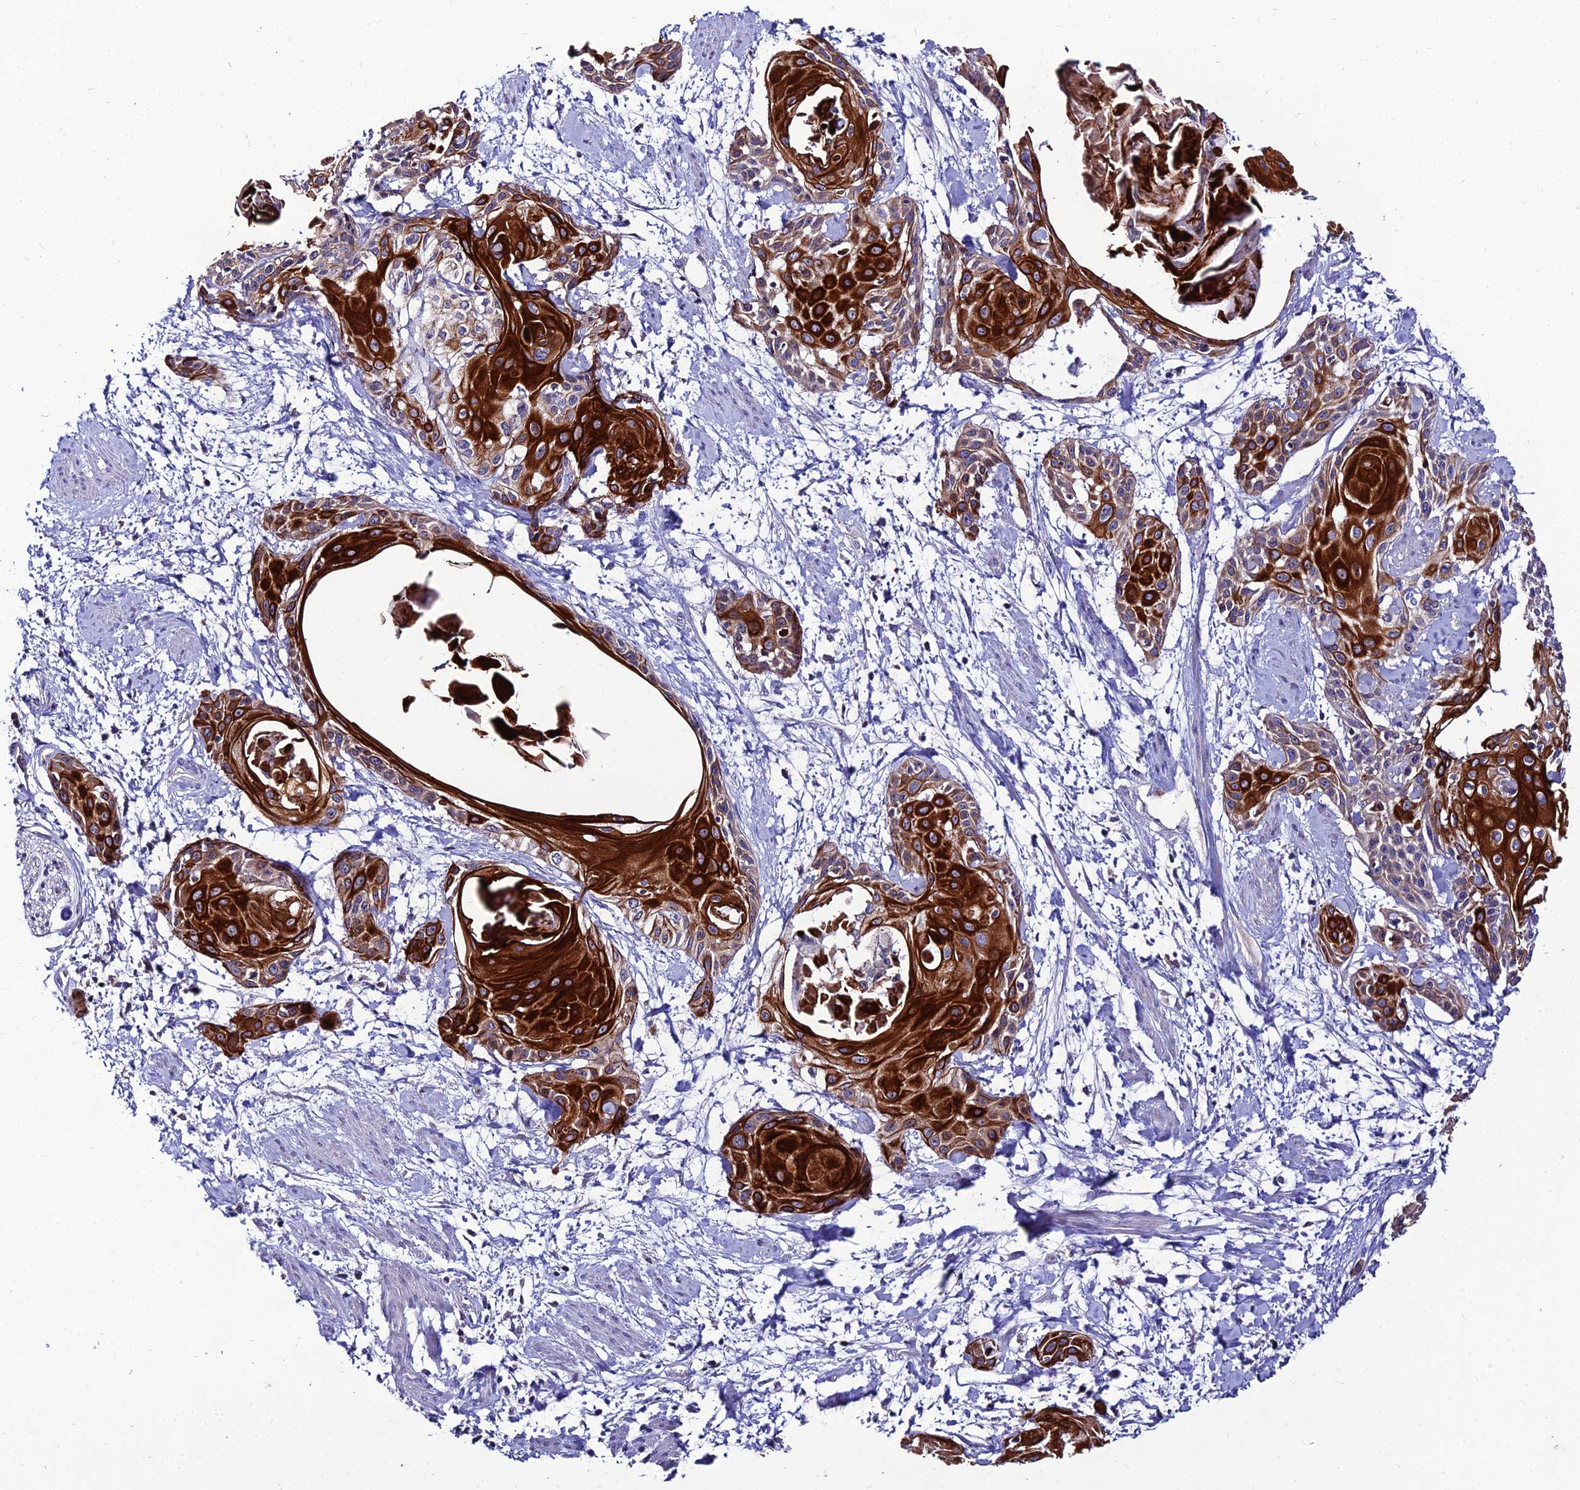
{"staining": {"intensity": "strong", "quantity": ">75%", "location": "cytoplasmic/membranous"}, "tissue": "cervical cancer", "cell_type": "Tumor cells", "image_type": "cancer", "snomed": [{"axis": "morphology", "description": "Squamous cell carcinoma, NOS"}, {"axis": "topography", "description": "Cervix"}], "caption": "Immunohistochemical staining of cervical squamous cell carcinoma exhibits high levels of strong cytoplasmic/membranous positivity in approximately >75% of tumor cells.", "gene": "SHQ1", "patient": {"sex": "female", "age": 57}}